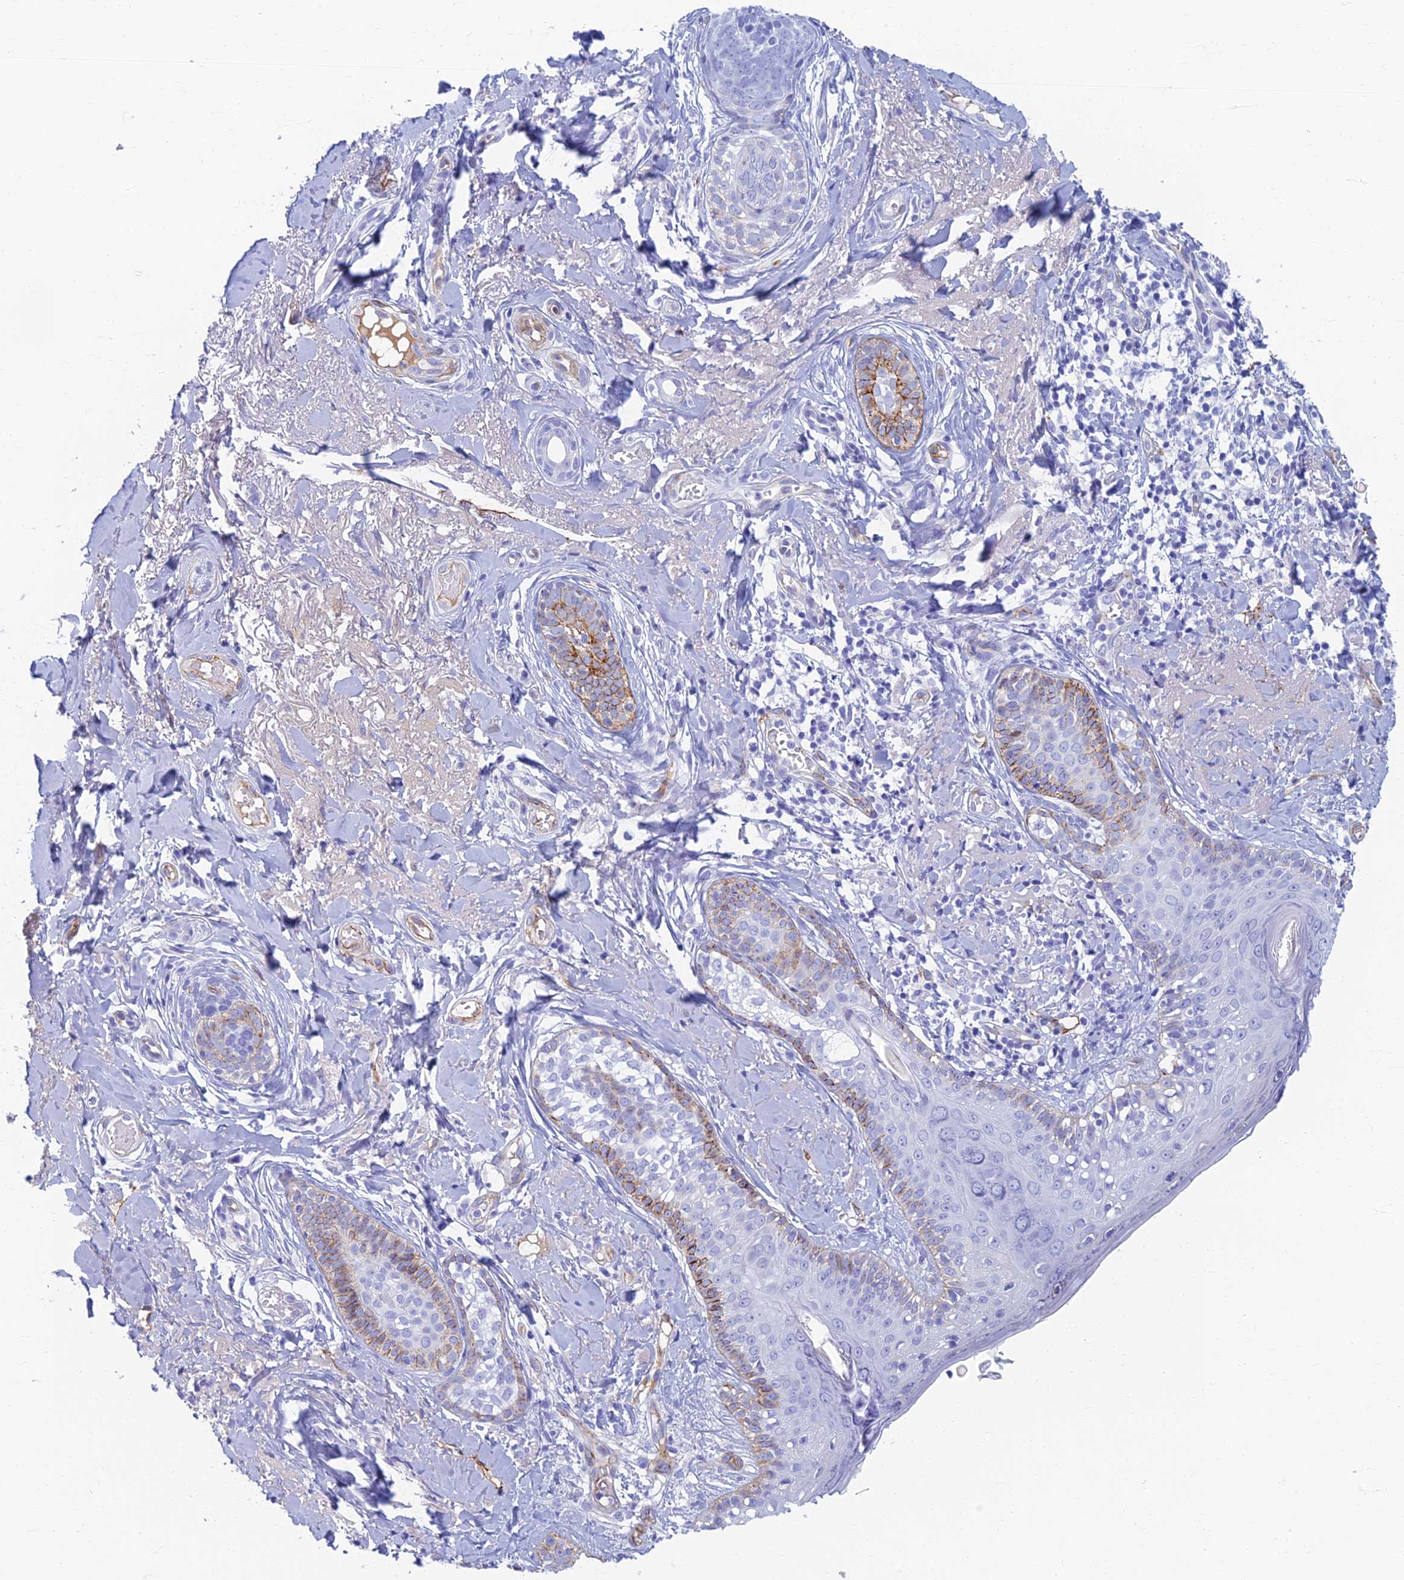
{"staining": {"intensity": "negative", "quantity": "none", "location": "none"}, "tissue": "skin cancer", "cell_type": "Tumor cells", "image_type": "cancer", "snomed": [{"axis": "morphology", "description": "Basal cell carcinoma"}, {"axis": "topography", "description": "Skin"}], "caption": "An immunohistochemistry photomicrograph of skin basal cell carcinoma is shown. There is no staining in tumor cells of skin basal cell carcinoma. Nuclei are stained in blue.", "gene": "ETFRF1", "patient": {"sex": "female", "age": 76}}